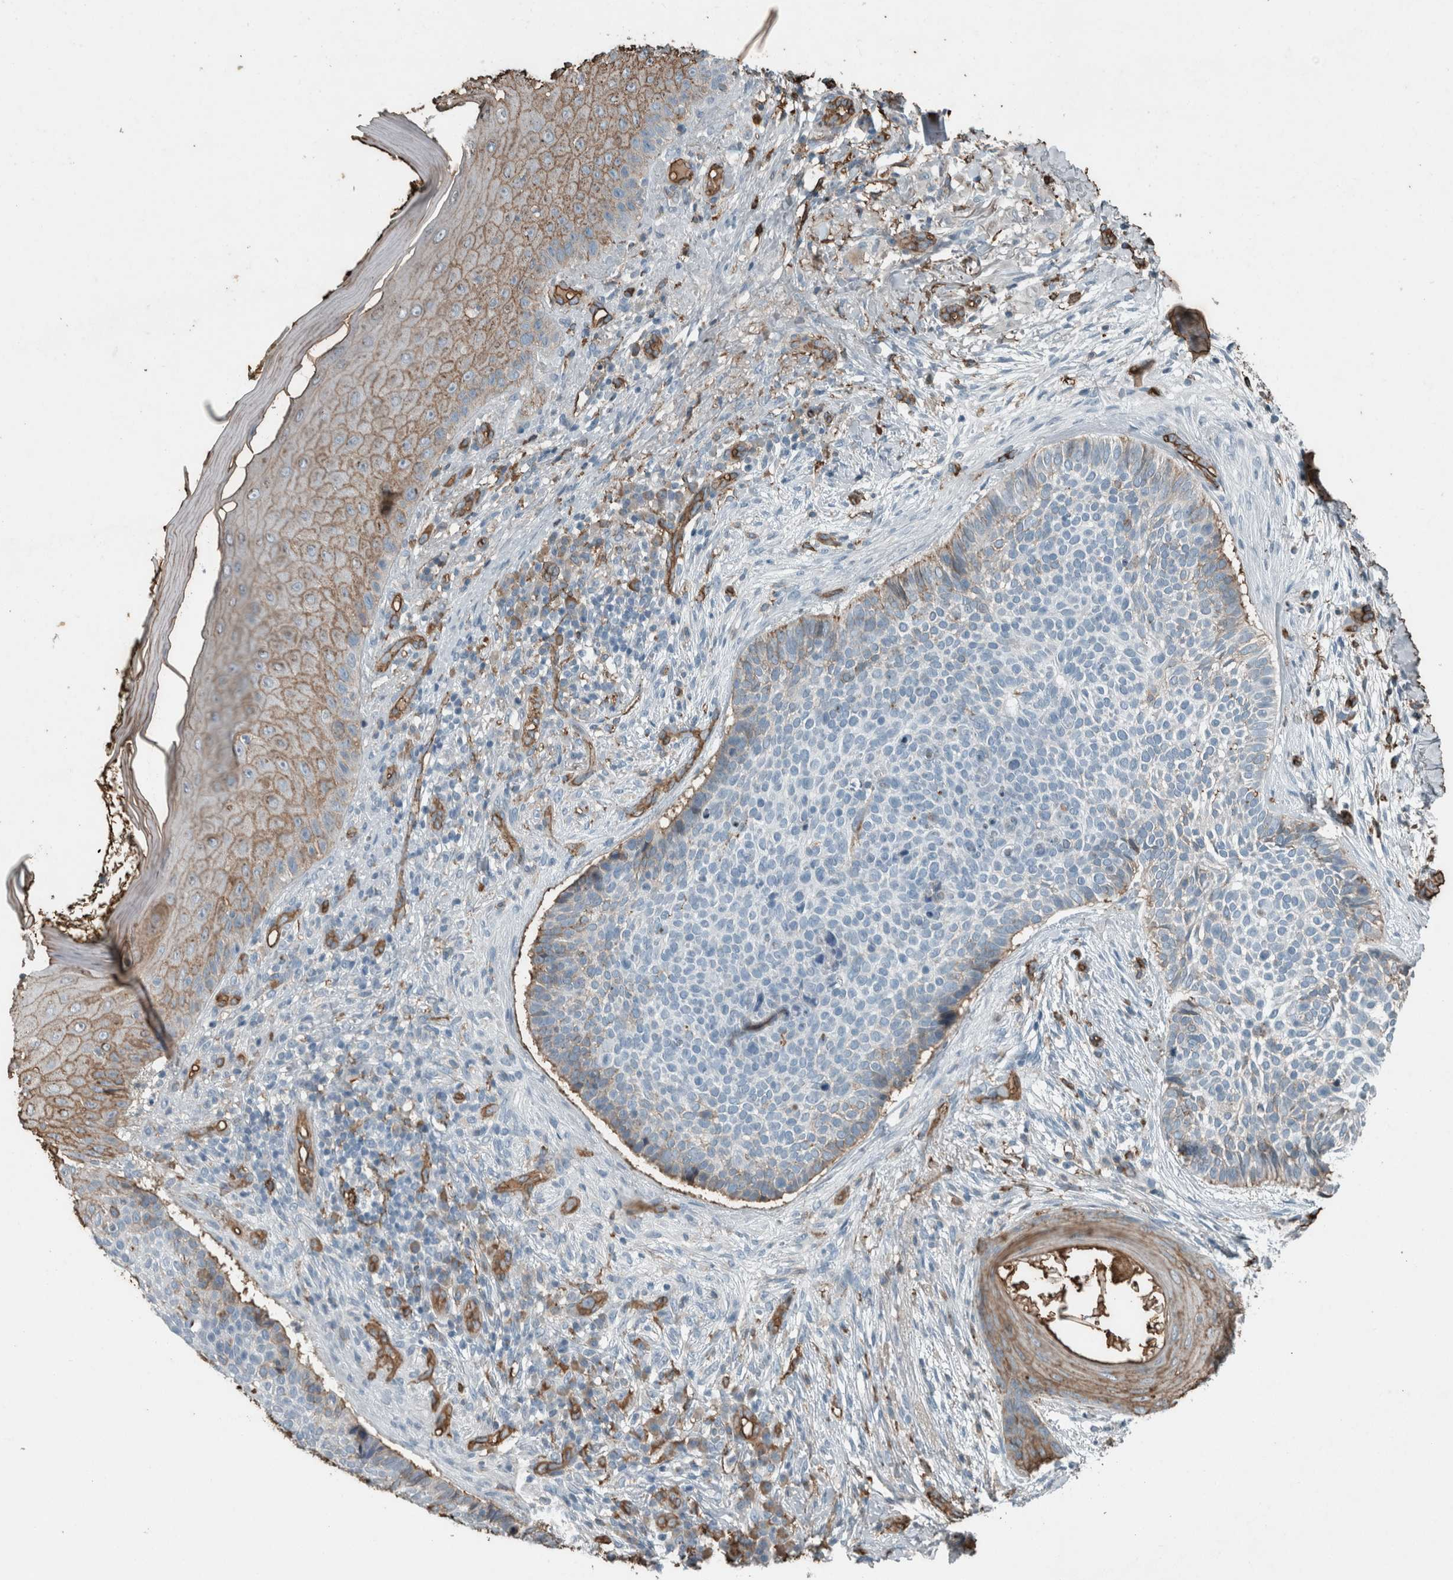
{"staining": {"intensity": "weak", "quantity": "<25%", "location": "cytoplasmic/membranous"}, "tissue": "skin cancer", "cell_type": "Tumor cells", "image_type": "cancer", "snomed": [{"axis": "morphology", "description": "Normal tissue, NOS"}, {"axis": "morphology", "description": "Basal cell carcinoma"}, {"axis": "topography", "description": "Skin"}], "caption": "DAB (3,3'-diaminobenzidine) immunohistochemical staining of human skin basal cell carcinoma exhibits no significant expression in tumor cells. Brightfield microscopy of IHC stained with DAB (3,3'-diaminobenzidine) (brown) and hematoxylin (blue), captured at high magnification.", "gene": "LBP", "patient": {"sex": "male", "age": 67}}